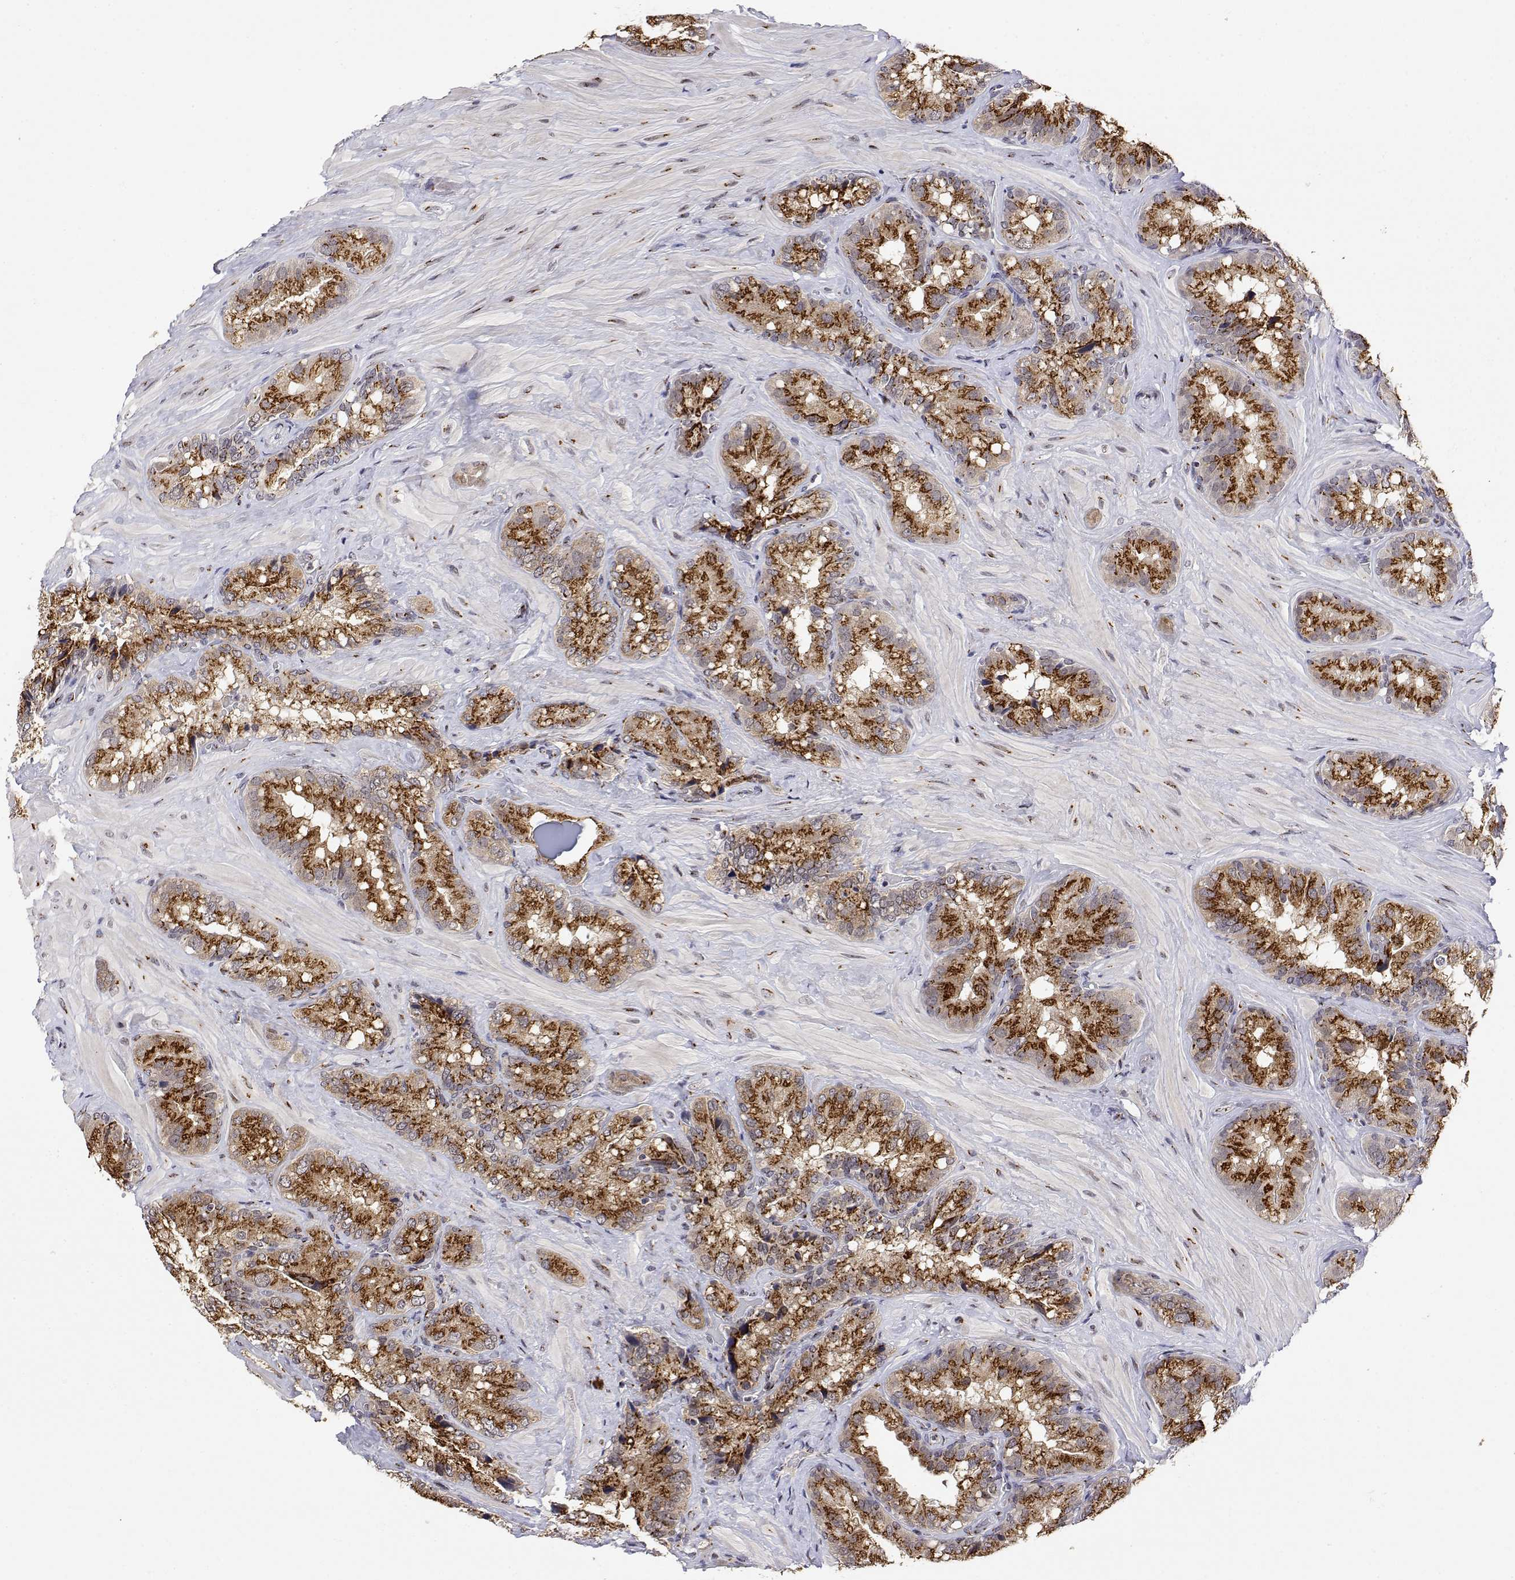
{"staining": {"intensity": "strong", "quantity": ">75%", "location": "cytoplasmic/membranous"}, "tissue": "seminal vesicle", "cell_type": "Glandular cells", "image_type": "normal", "snomed": [{"axis": "morphology", "description": "Normal tissue, NOS"}, {"axis": "topography", "description": "Seminal veicle"}], "caption": "A high-resolution image shows immunohistochemistry staining of unremarkable seminal vesicle, which demonstrates strong cytoplasmic/membranous staining in about >75% of glandular cells.", "gene": "YIPF3", "patient": {"sex": "male", "age": 60}}